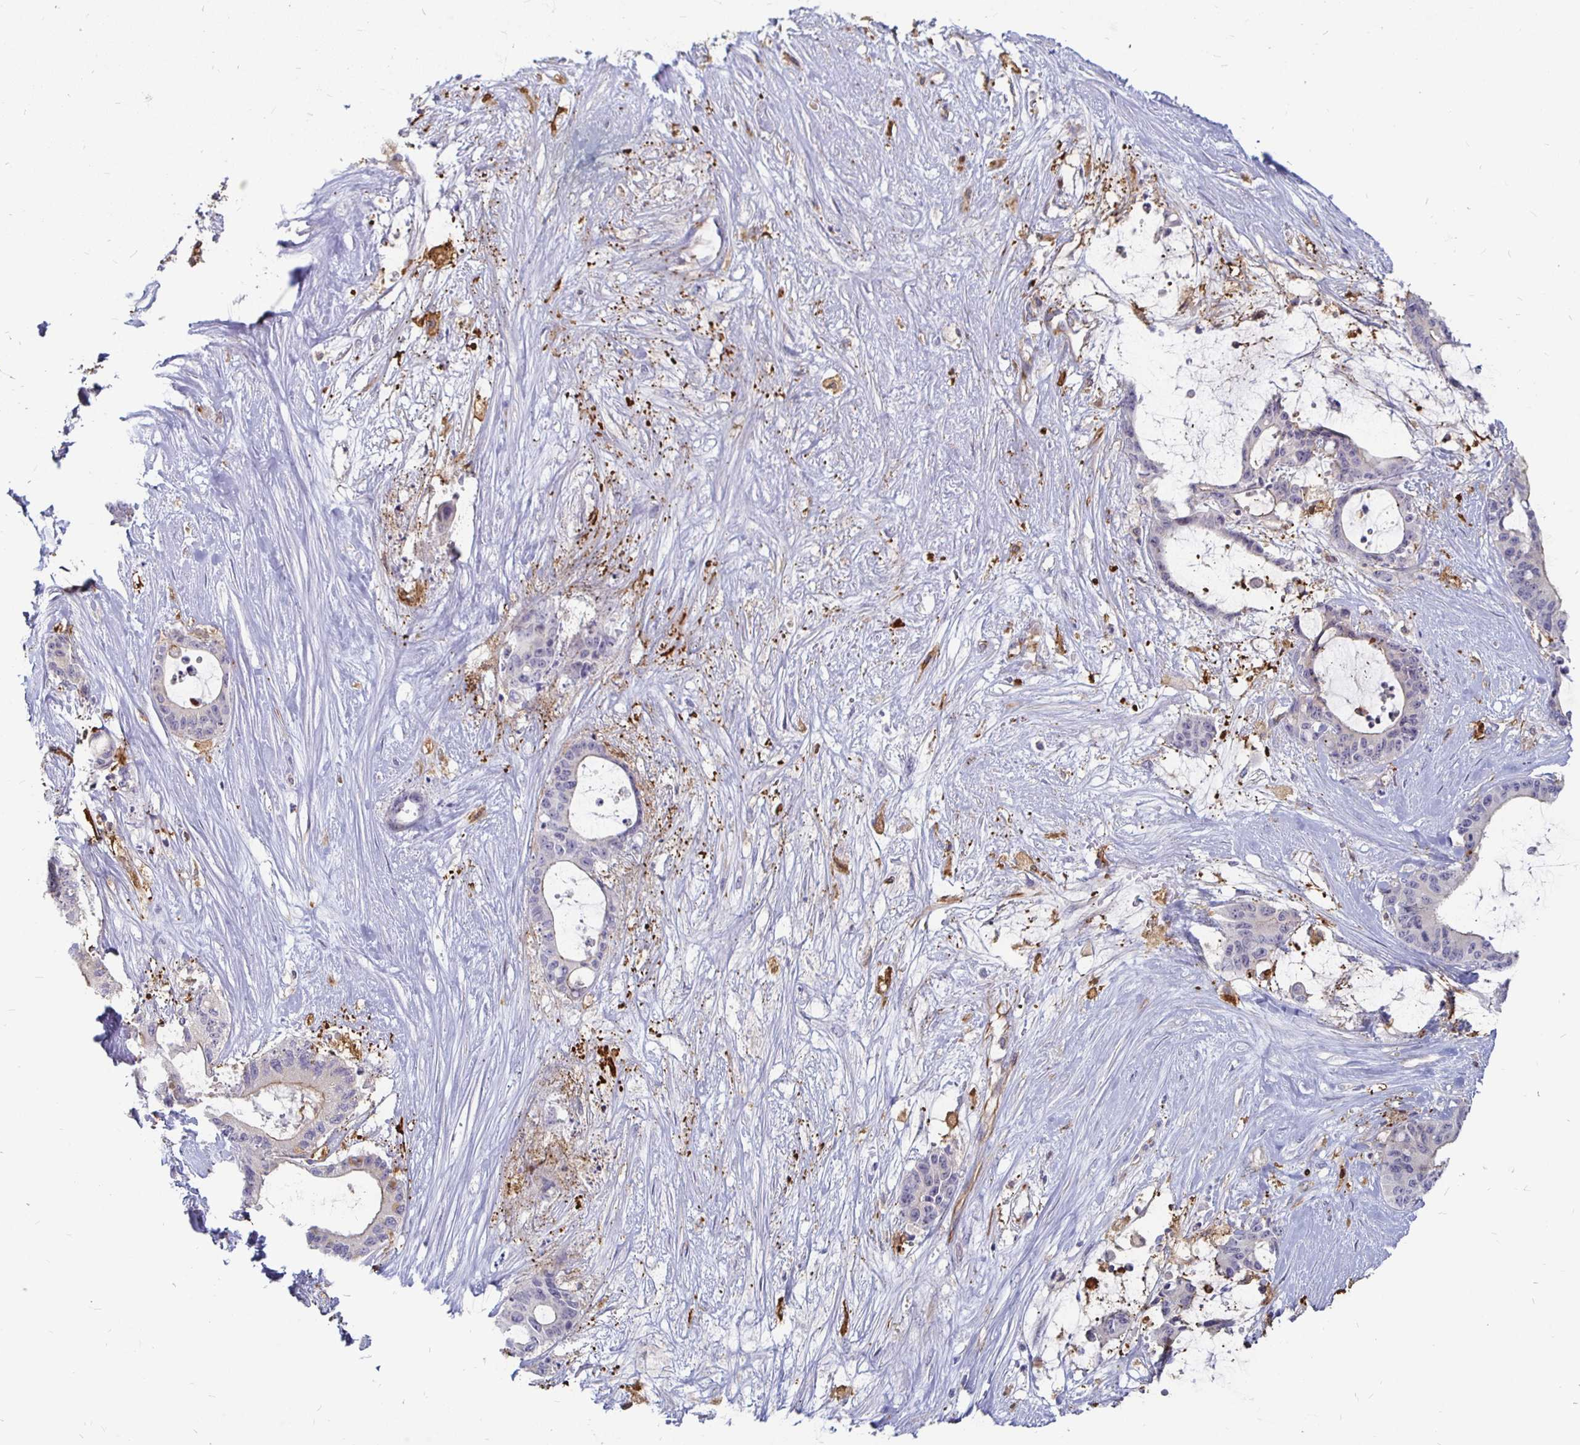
{"staining": {"intensity": "negative", "quantity": "none", "location": "none"}, "tissue": "liver cancer", "cell_type": "Tumor cells", "image_type": "cancer", "snomed": [{"axis": "morphology", "description": "Normal tissue, NOS"}, {"axis": "morphology", "description": "Cholangiocarcinoma"}, {"axis": "topography", "description": "Liver"}, {"axis": "topography", "description": "Peripheral nerve tissue"}], "caption": "Histopathology image shows no significant protein positivity in tumor cells of liver cancer.", "gene": "CCDC85A", "patient": {"sex": "female", "age": 73}}